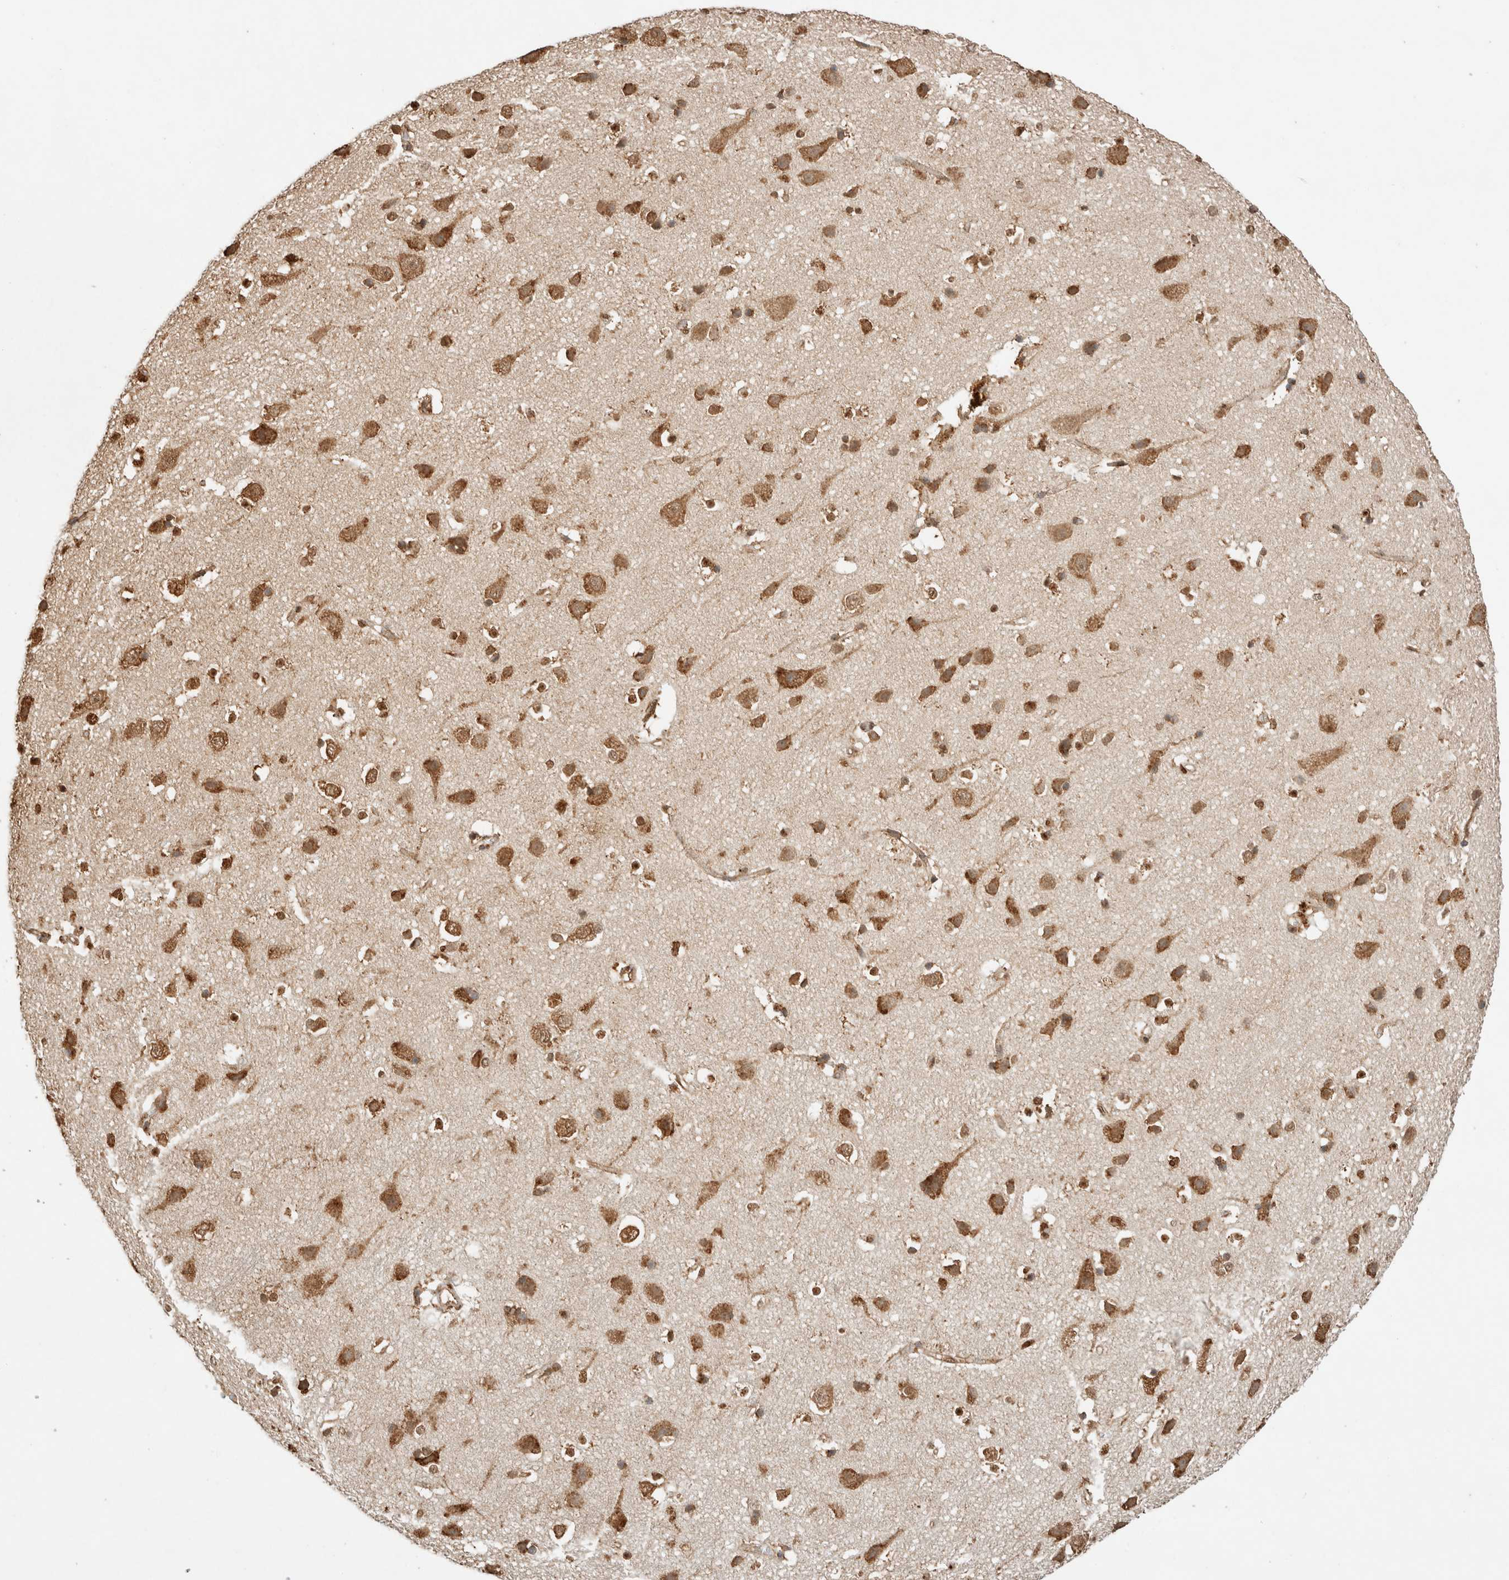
{"staining": {"intensity": "moderate", "quantity": ">75%", "location": "cytoplasmic/membranous"}, "tissue": "cerebral cortex", "cell_type": "Endothelial cells", "image_type": "normal", "snomed": [{"axis": "morphology", "description": "Normal tissue, NOS"}, {"axis": "topography", "description": "Cerebral cortex"}], "caption": "The histopathology image shows a brown stain indicating the presence of a protein in the cytoplasmic/membranous of endothelial cells in cerebral cortex. The staining was performed using DAB to visualize the protein expression in brown, while the nuclei were stained in blue with hematoxylin (Magnification: 20x).", "gene": "ERAP1", "patient": {"sex": "male", "age": 54}}